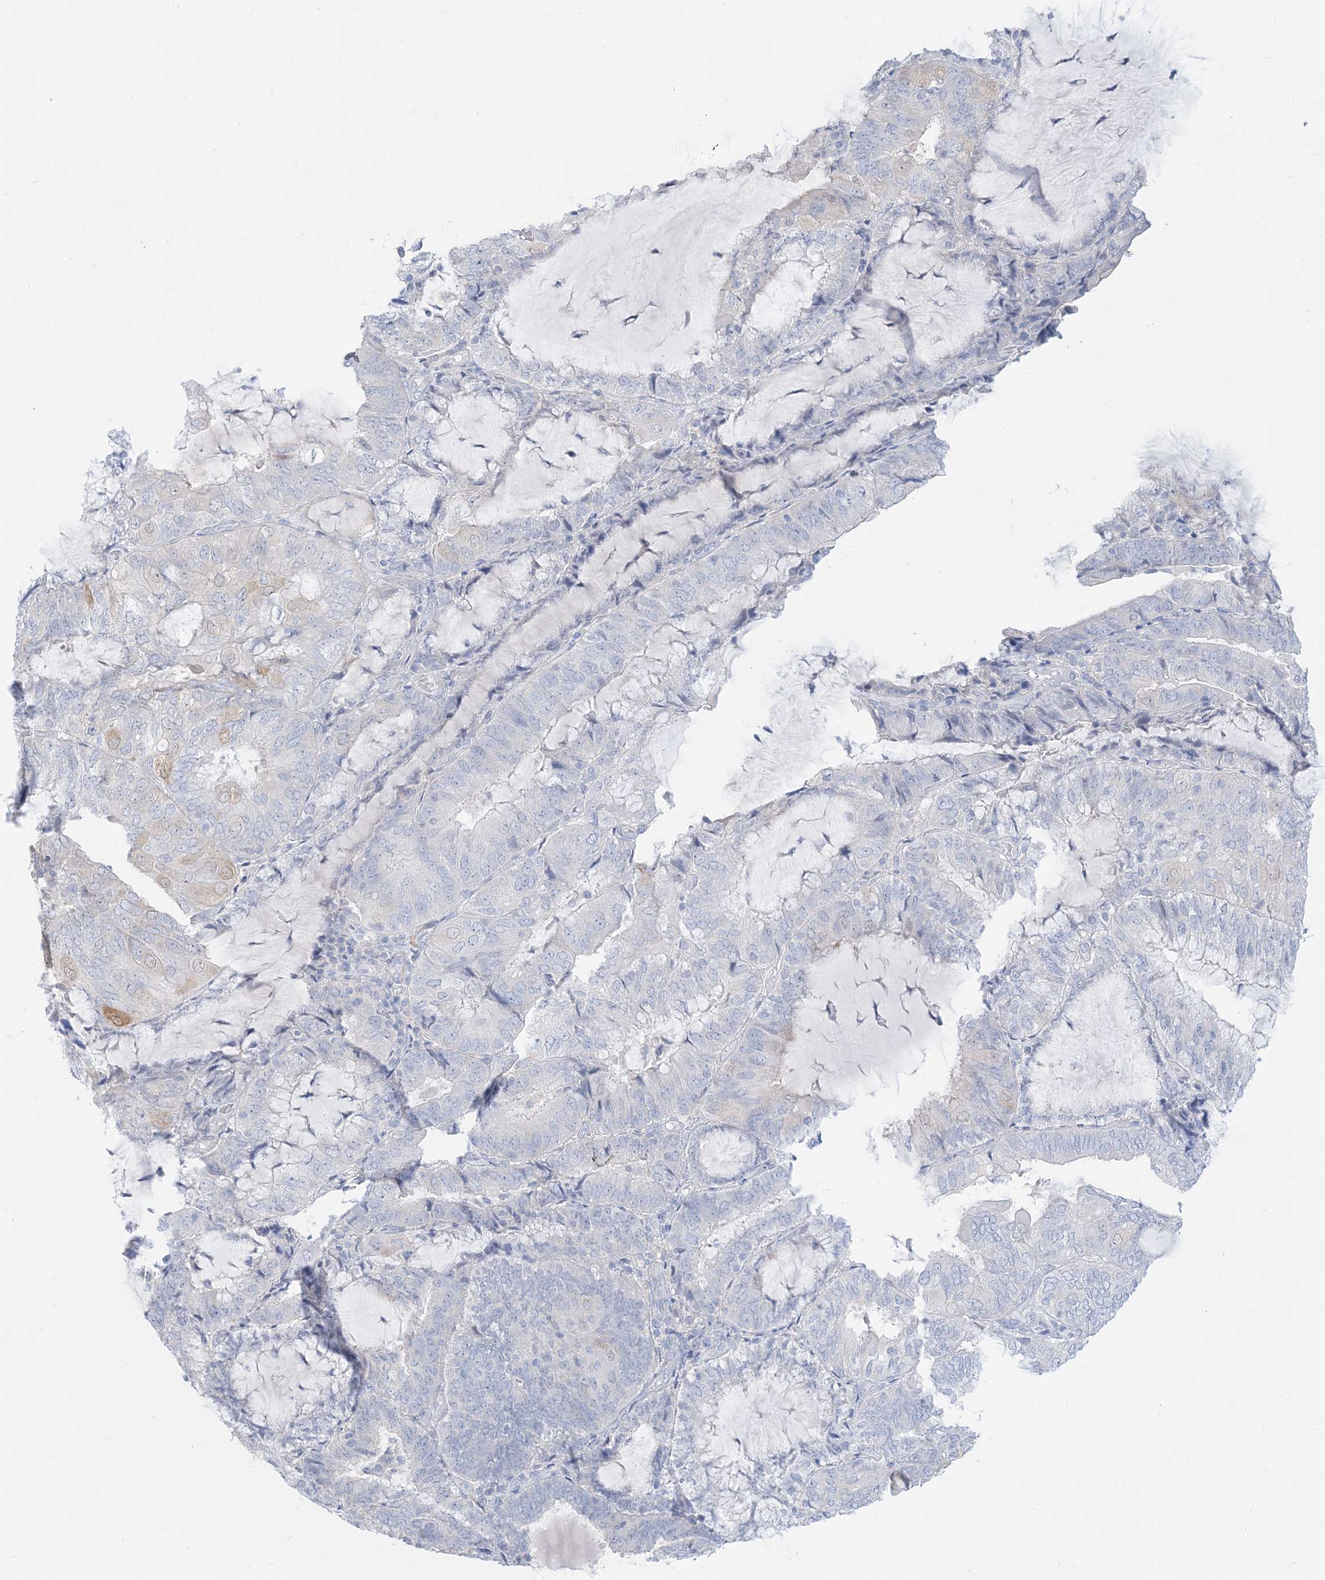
{"staining": {"intensity": "negative", "quantity": "none", "location": "none"}, "tissue": "endometrial cancer", "cell_type": "Tumor cells", "image_type": "cancer", "snomed": [{"axis": "morphology", "description": "Adenocarcinoma, NOS"}, {"axis": "topography", "description": "Endometrium"}], "caption": "A micrograph of human endometrial cancer is negative for staining in tumor cells.", "gene": "MARS2", "patient": {"sex": "female", "age": 81}}